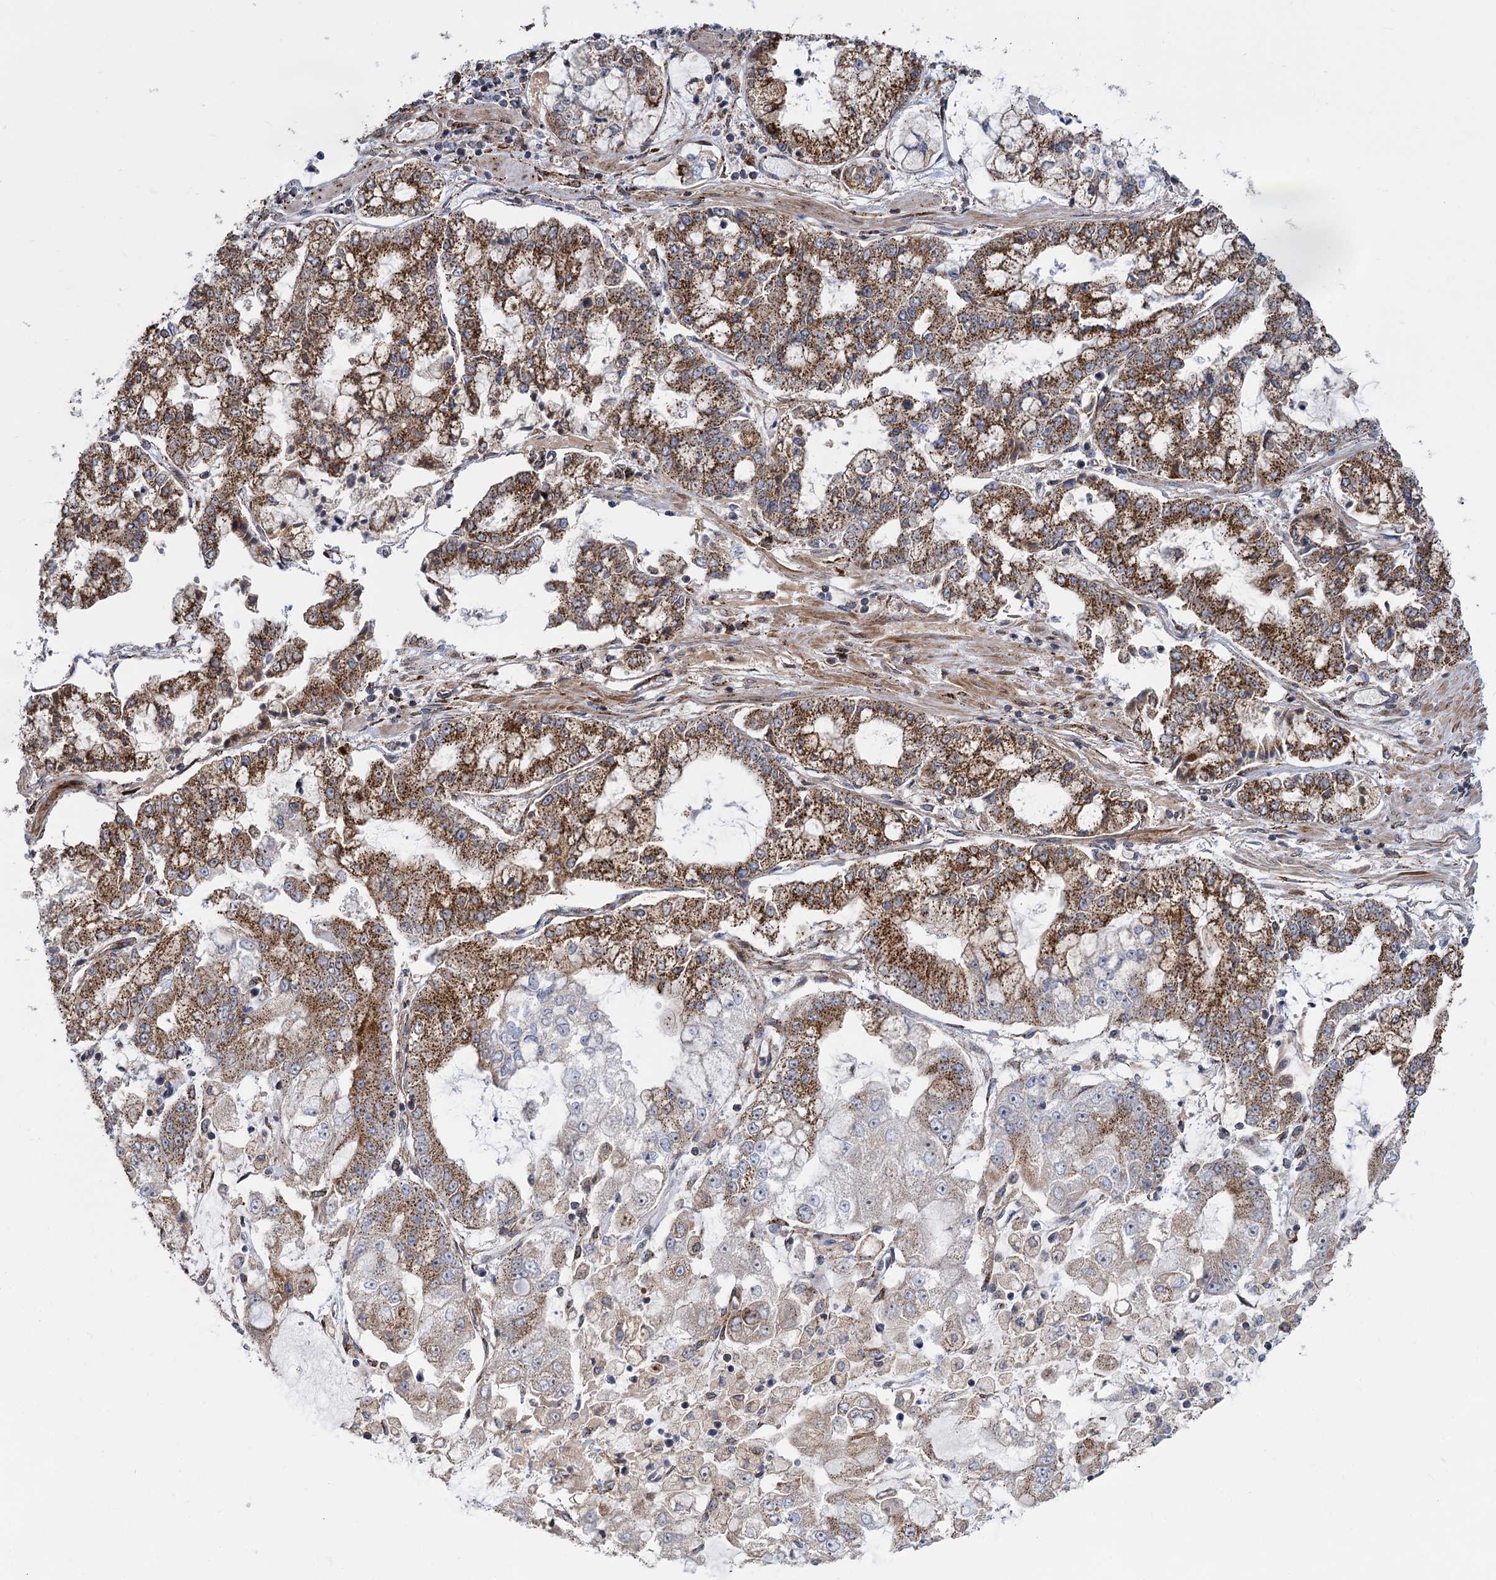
{"staining": {"intensity": "strong", "quantity": ">75%", "location": "cytoplasmic/membranous"}, "tissue": "stomach cancer", "cell_type": "Tumor cells", "image_type": "cancer", "snomed": [{"axis": "morphology", "description": "Adenocarcinoma, NOS"}, {"axis": "topography", "description": "Stomach"}], "caption": "Protein staining of stomach adenocarcinoma tissue demonstrates strong cytoplasmic/membranous positivity in about >75% of tumor cells. The staining is performed using DAB (3,3'-diaminobenzidine) brown chromogen to label protein expression. The nuclei are counter-stained blue using hematoxylin.", "gene": "SUPT20H", "patient": {"sex": "male", "age": 76}}